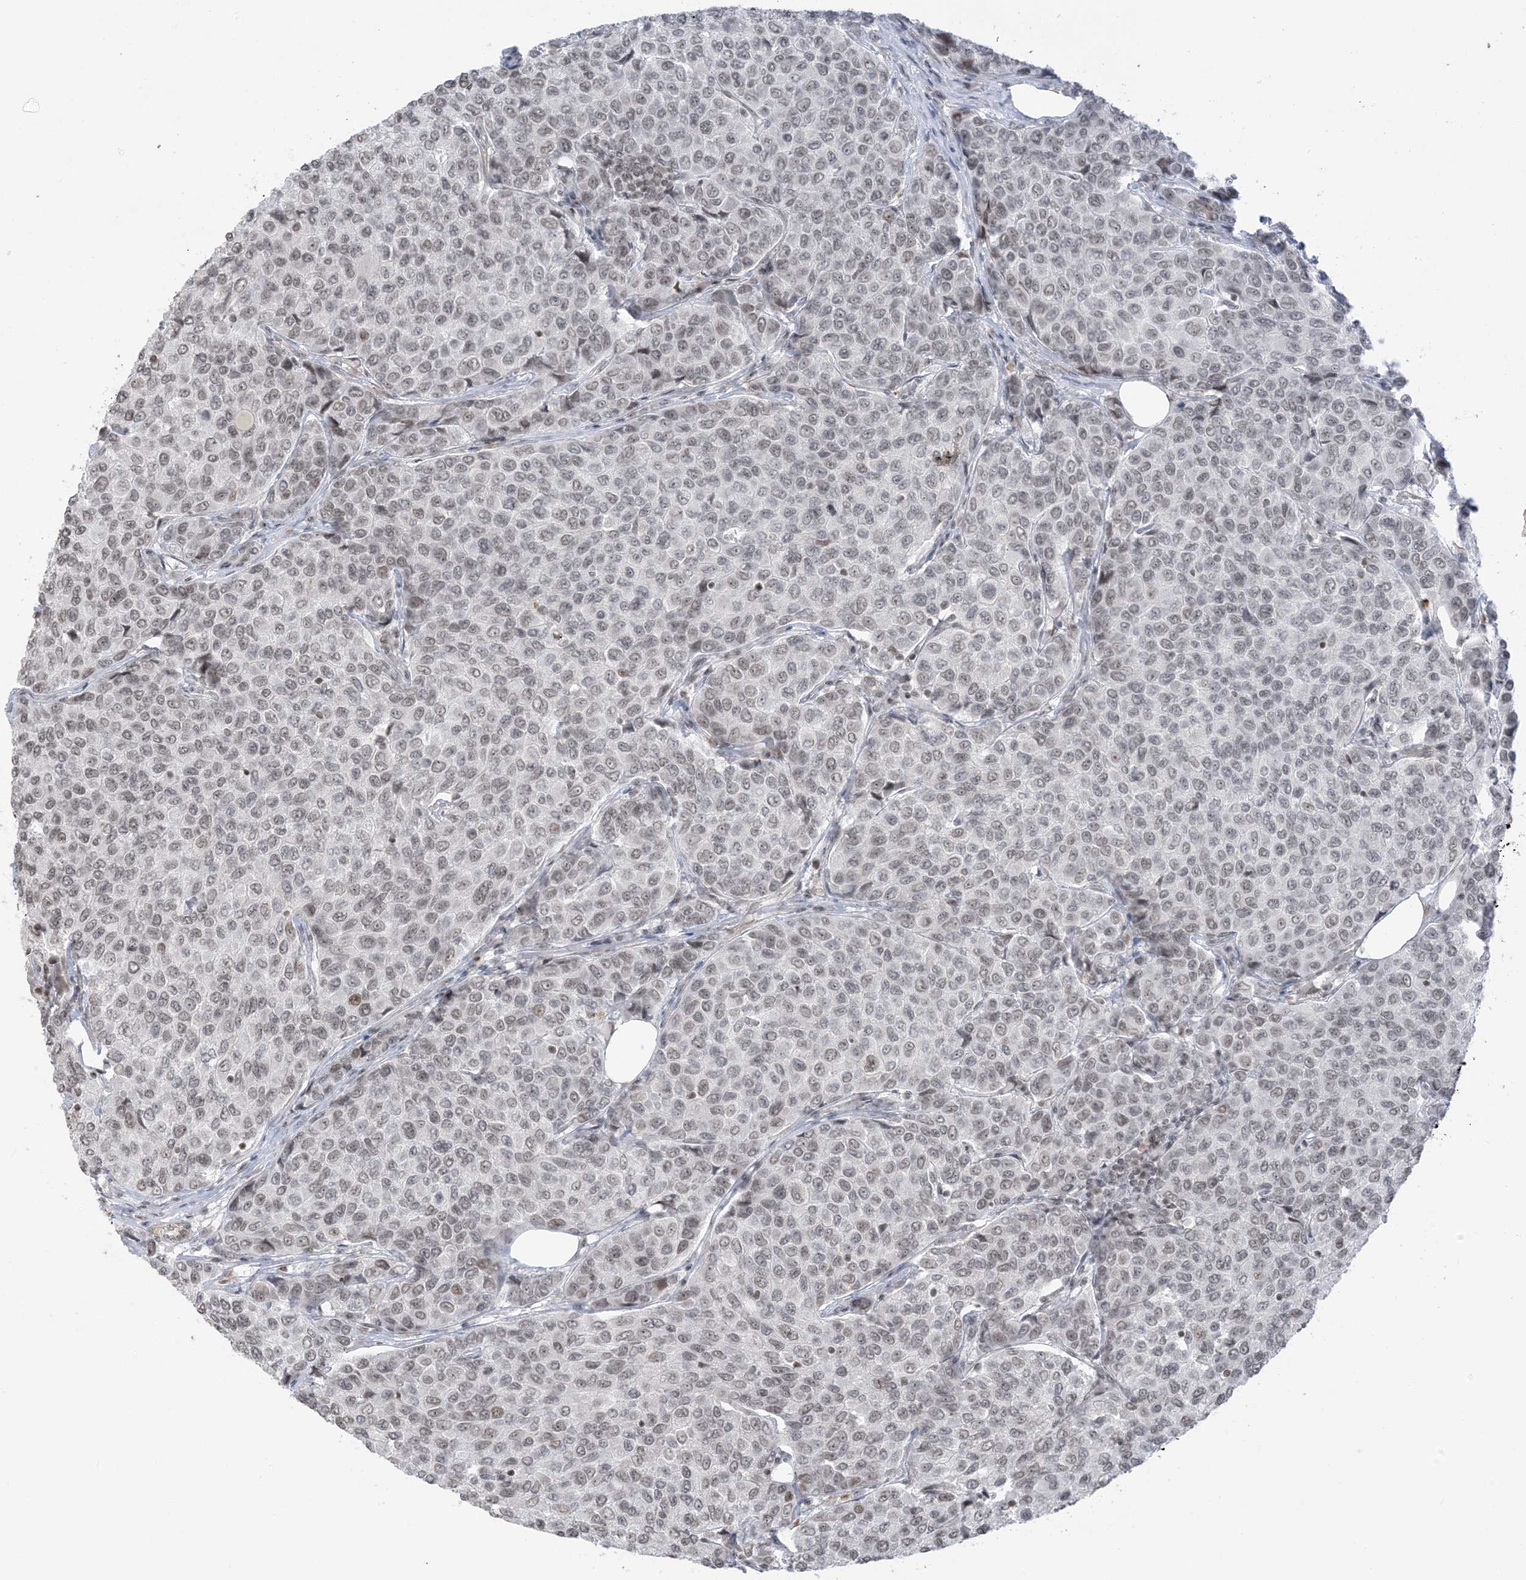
{"staining": {"intensity": "weak", "quantity": ">75%", "location": "nuclear"}, "tissue": "breast cancer", "cell_type": "Tumor cells", "image_type": "cancer", "snomed": [{"axis": "morphology", "description": "Duct carcinoma"}, {"axis": "topography", "description": "Breast"}], "caption": "Brown immunohistochemical staining in human breast infiltrating ductal carcinoma displays weak nuclear staining in about >75% of tumor cells. (DAB (3,3'-diaminobenzidine) = brown stain, brightfield microscopy at high magnification).", "gene": "METAP1D", "patient": {"sex": "female", "age": 55}}